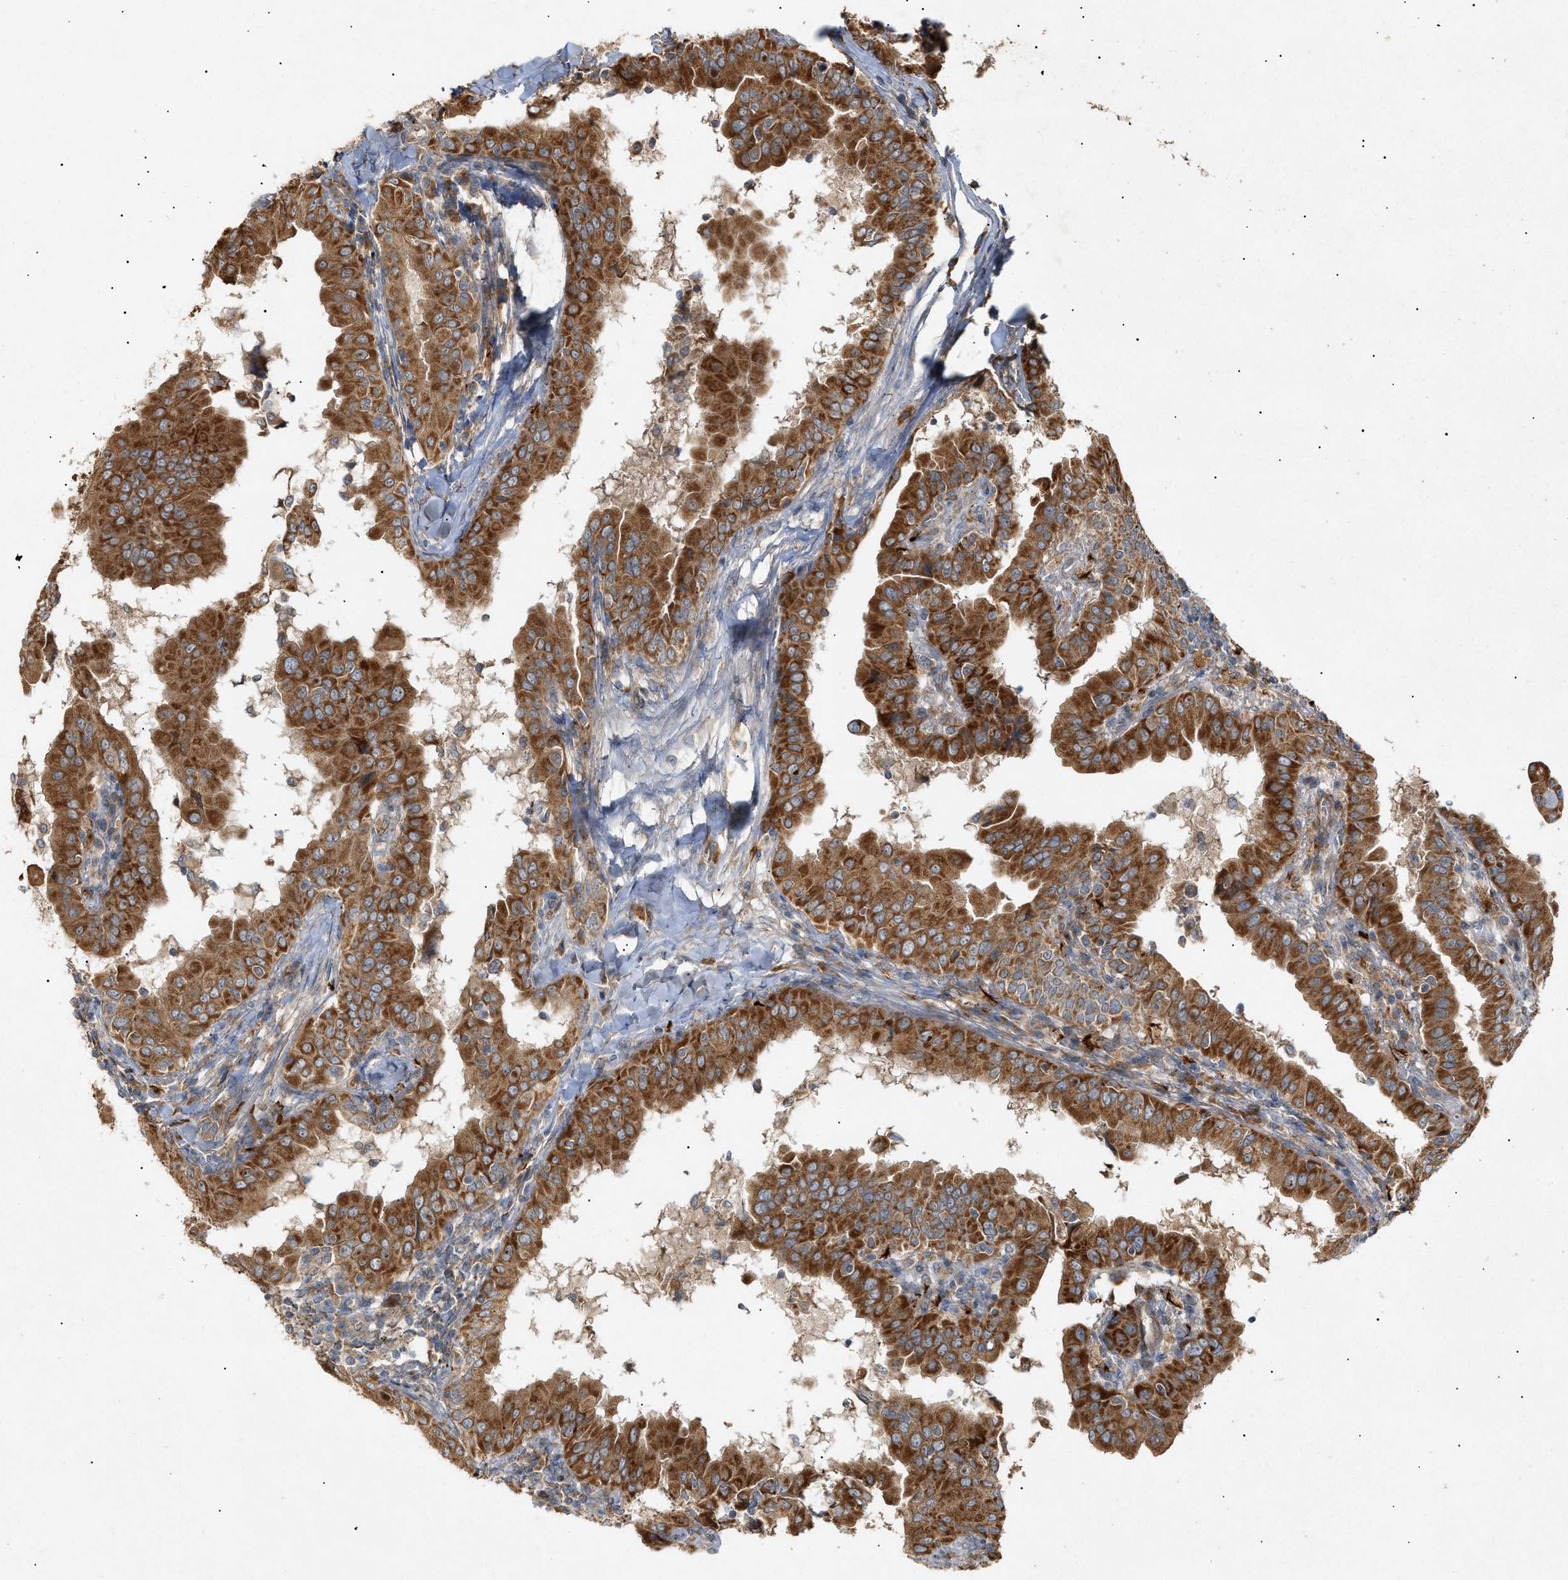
{"staining": {"intensity": "strong", "quantity": ">75%", "location": "cytoplasmic/membranous"}, "tissue": "thyroid cancer", "cell_type": "Tumor cells", "image_type": "cancer", "snomed": [{"axis": "morphology", "description": "Papillary adenocarcinoma, NOS"}, {"axis": "topography", "description": "Thyroid gland"}], "caption": "Protein expression by IHC demonstrates strong cytoplasmic/membranous positivity in about >75% of tumor cells in papillary adenocarcinoma (thyroid).", "gene": "MTCH1", "patient": {"sex": "male", "age": 33}}